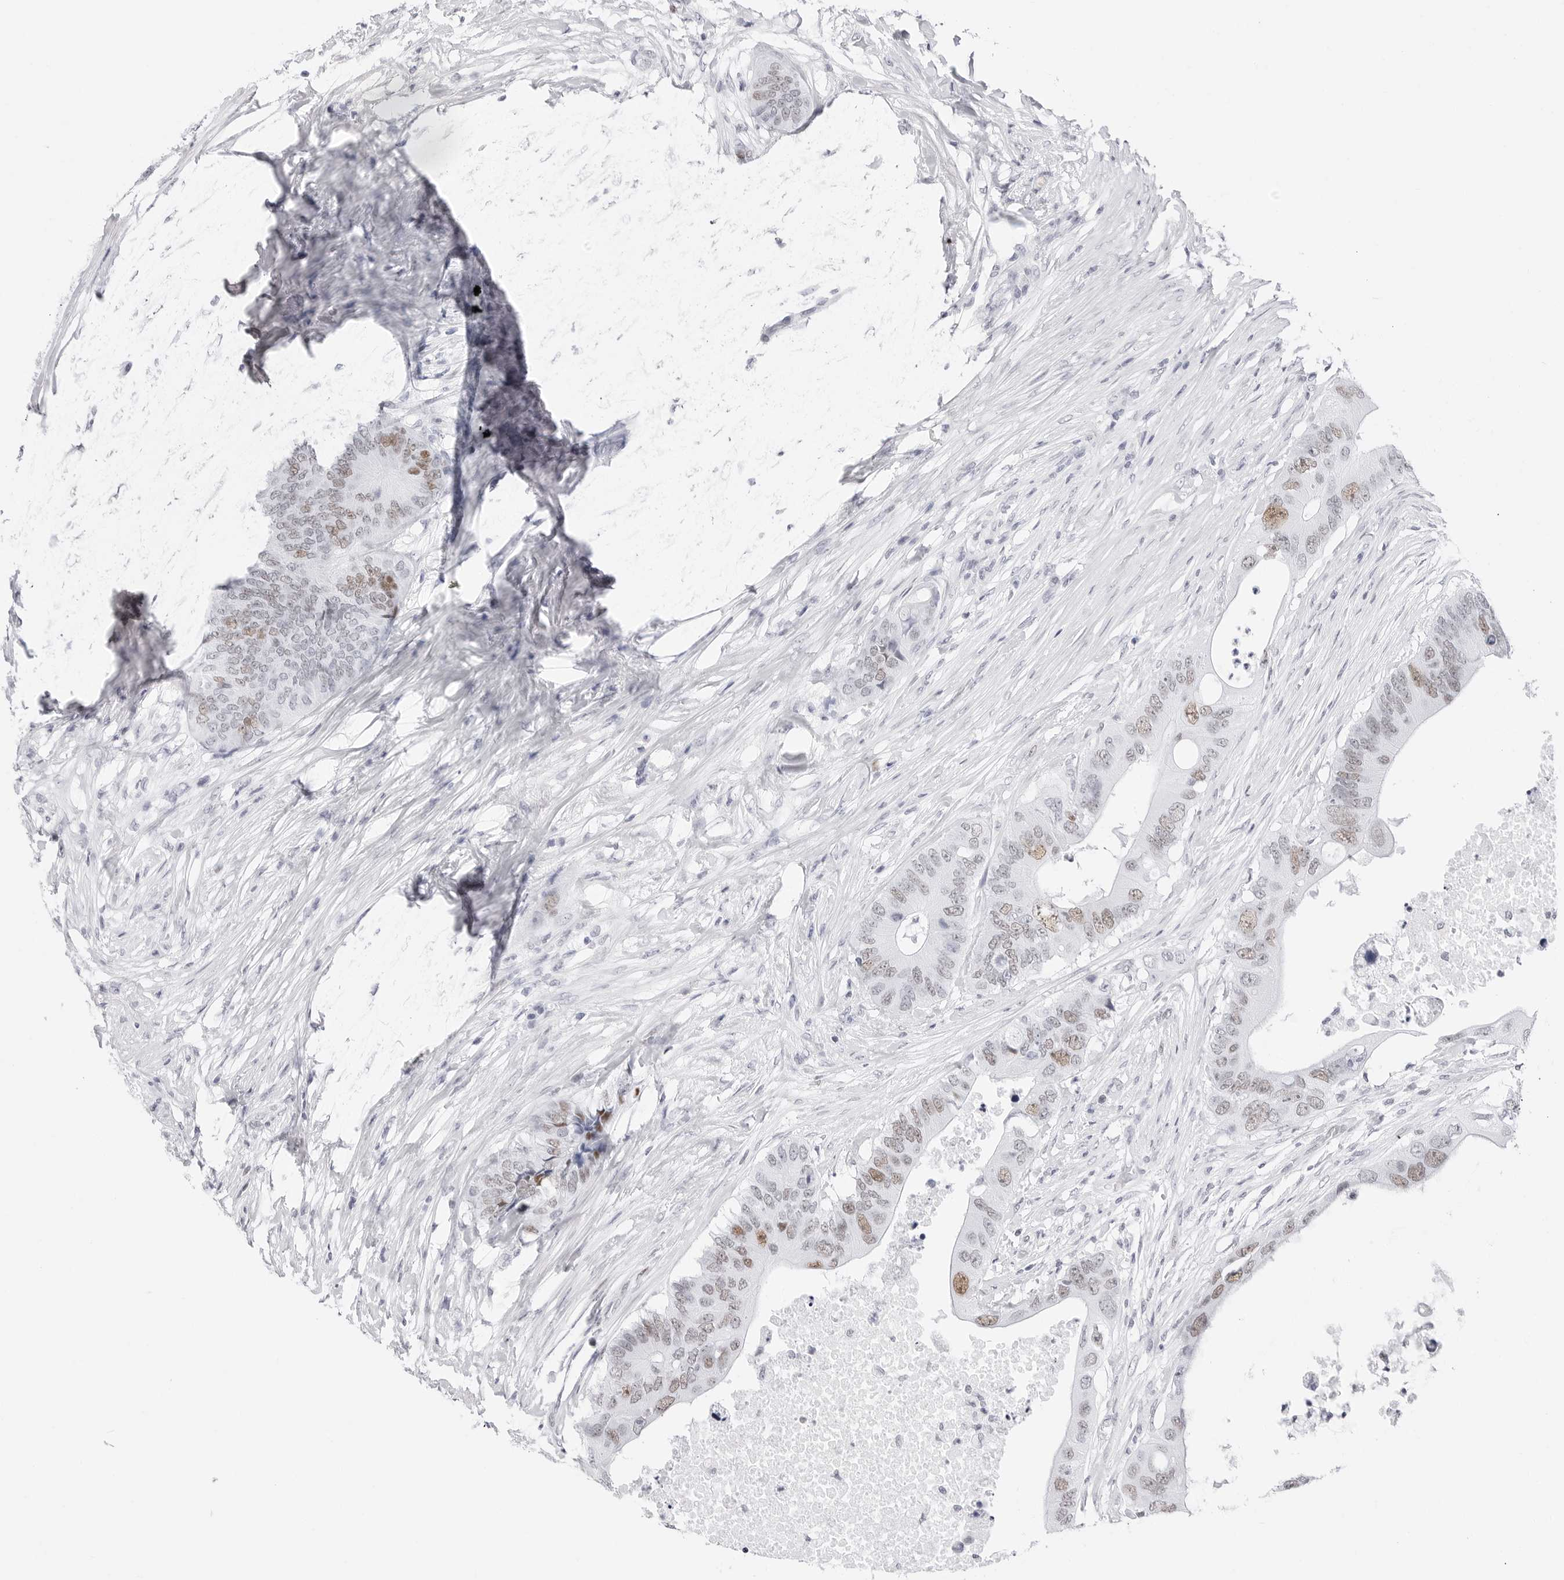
{"staining": {"intensity": "weak", "quantity": "25%-75%", "location": "nuclear"}, "tissue": "colorectal cancer", "cell_type": "Tumor cells", "image_type": "cancer", "snomed": [{"axis": "morphology", "description": "Adenocarcinoma, NOS"}, {"axis": "topography", "description": "Colon"}], "caption": "An immunohistochemistry micrograph of neoplastic tissue is shown. Protein staining in brown highlights weak nuclear positivity in colorectal cancer (adenocarcinoma) within tumor cells.", "gene": "NASP", "patient": {"sex": "male", "age": 71}}